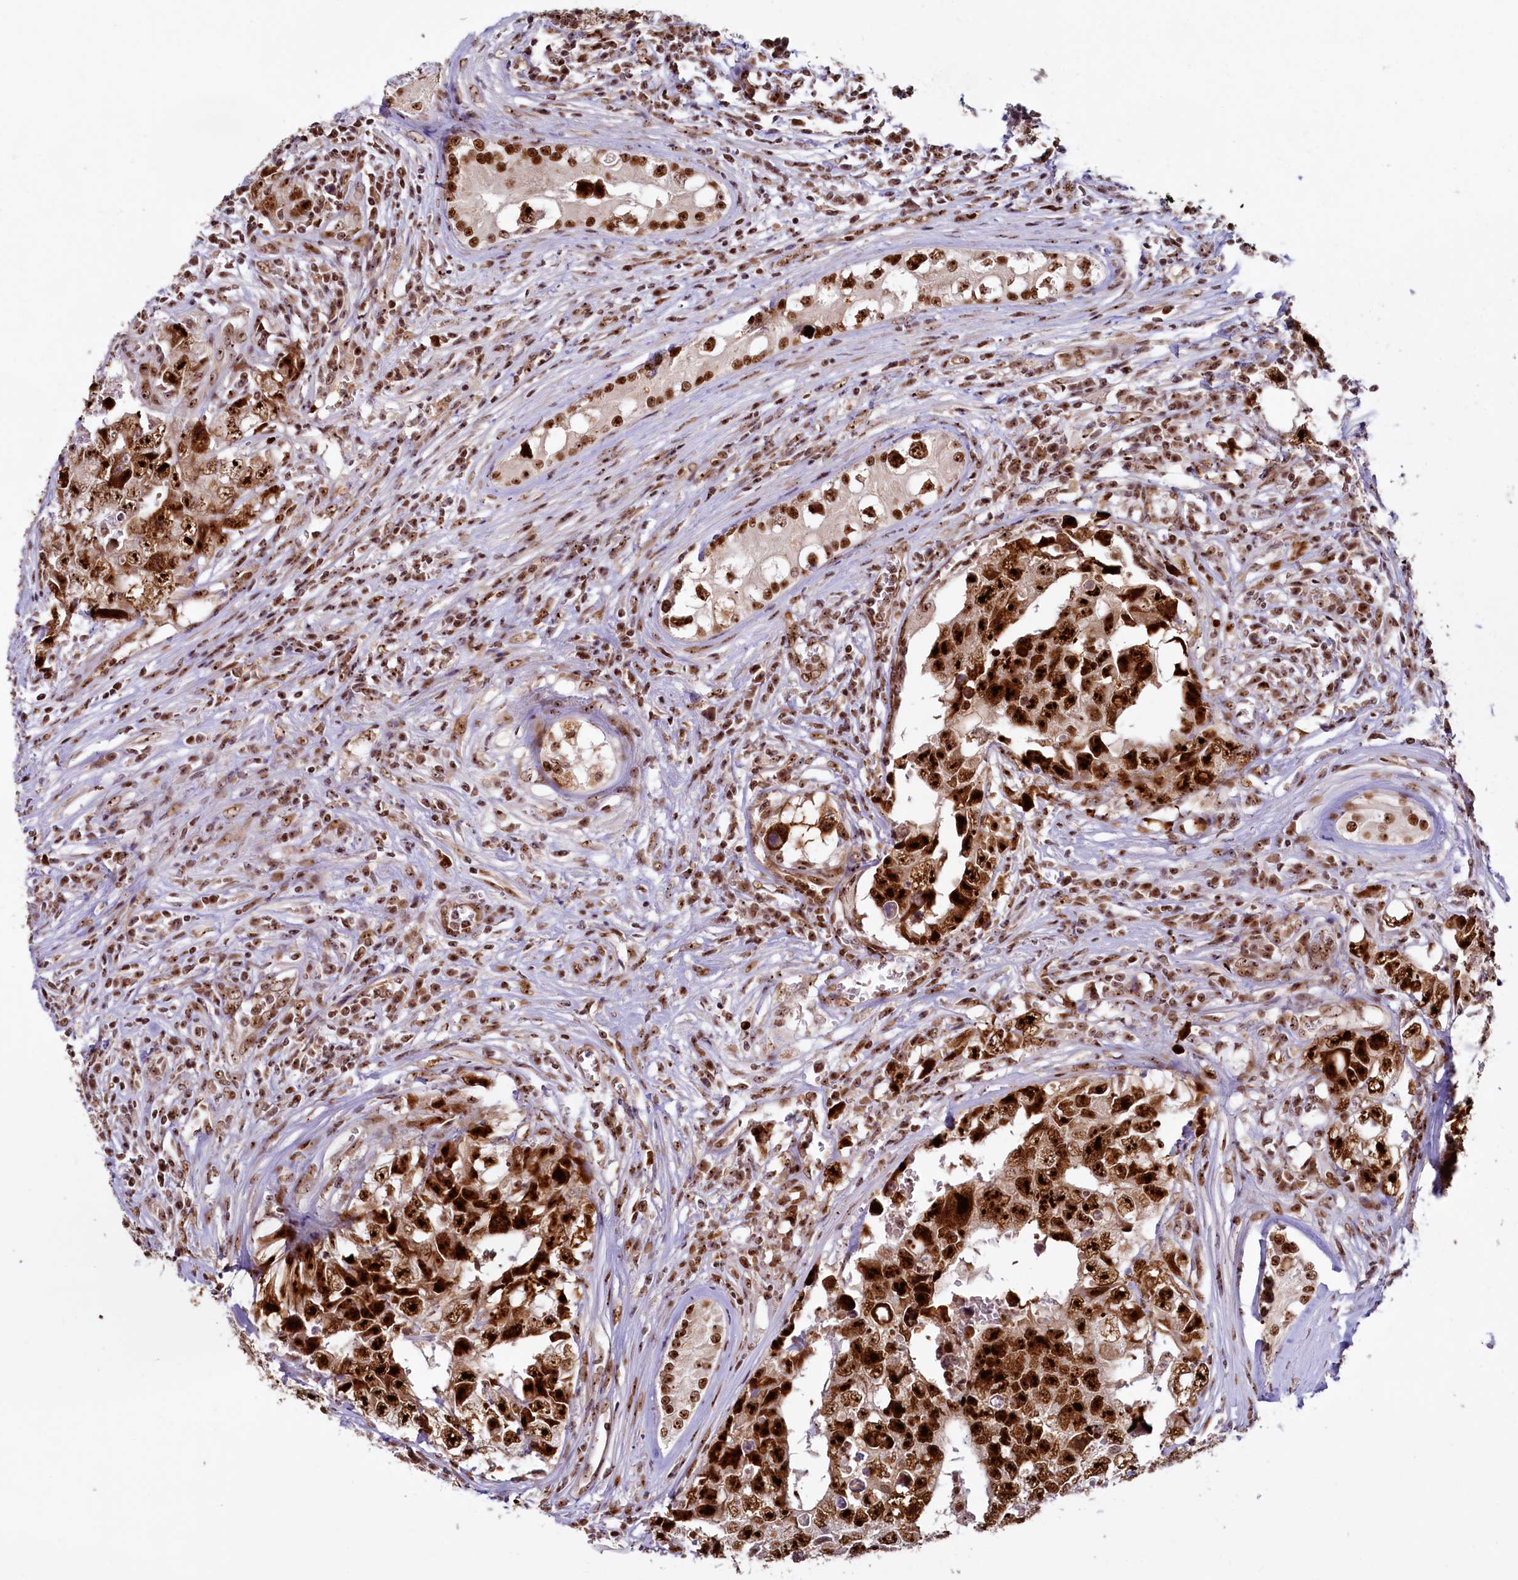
{"staining": {"intensity": "strong", "quantity": ">75%", "location": "nuclear"}, "tissue": "testis cancer", "cell_type": "Tumor cells", "image_type": "cancer", "snomed": [{"axis": "morphology", "description": "Carcinoma, Embryonal, NOS"}, {"axis": "topography", "description": "Testis"}], "caption": "Strong nuclear protein expression is appreciated in about >75% of tumor cells in testis cancer (embryonal carcinoma).", "gene": "TCOF1", "patient": {"sex": "male", "age": 17}}